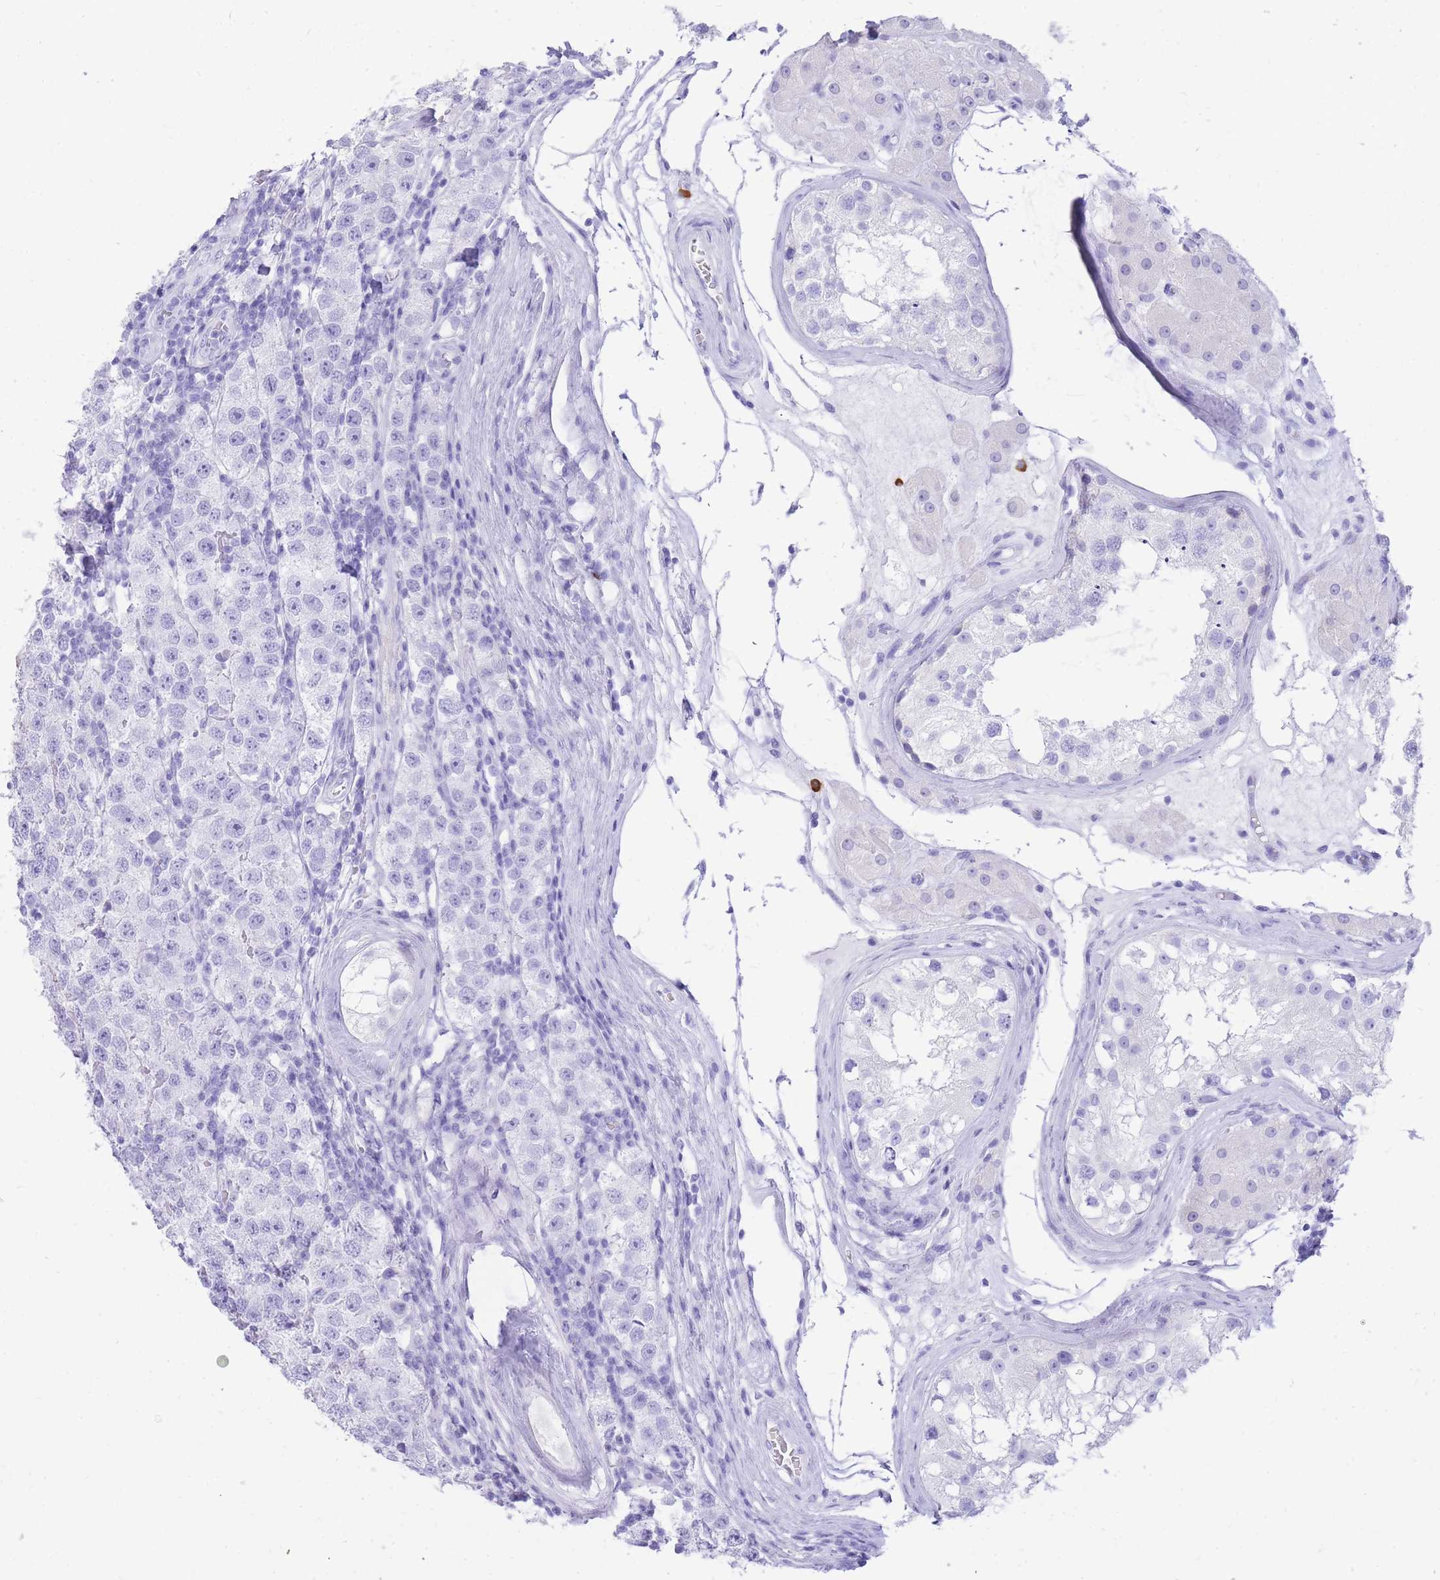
{"staining": {"intensity": "negative", "quantity": "none", "location": "none"}, "tissue": "testis cancer", "cell_type": "Tumor cells", "image_type": "cancer", "snomed": [{"axis": "morphology", "description": "Seminoma, NOS"}, {"axis": "topography", "description": "Testis"}], "caption": "High power microscopy image of an immunohistochemistry micrograph of testis cancer (seminoma), revealing no significant staining in tumor cells.", "gene": "HERC1", "patient": {"sex": "male", "age": 34}}